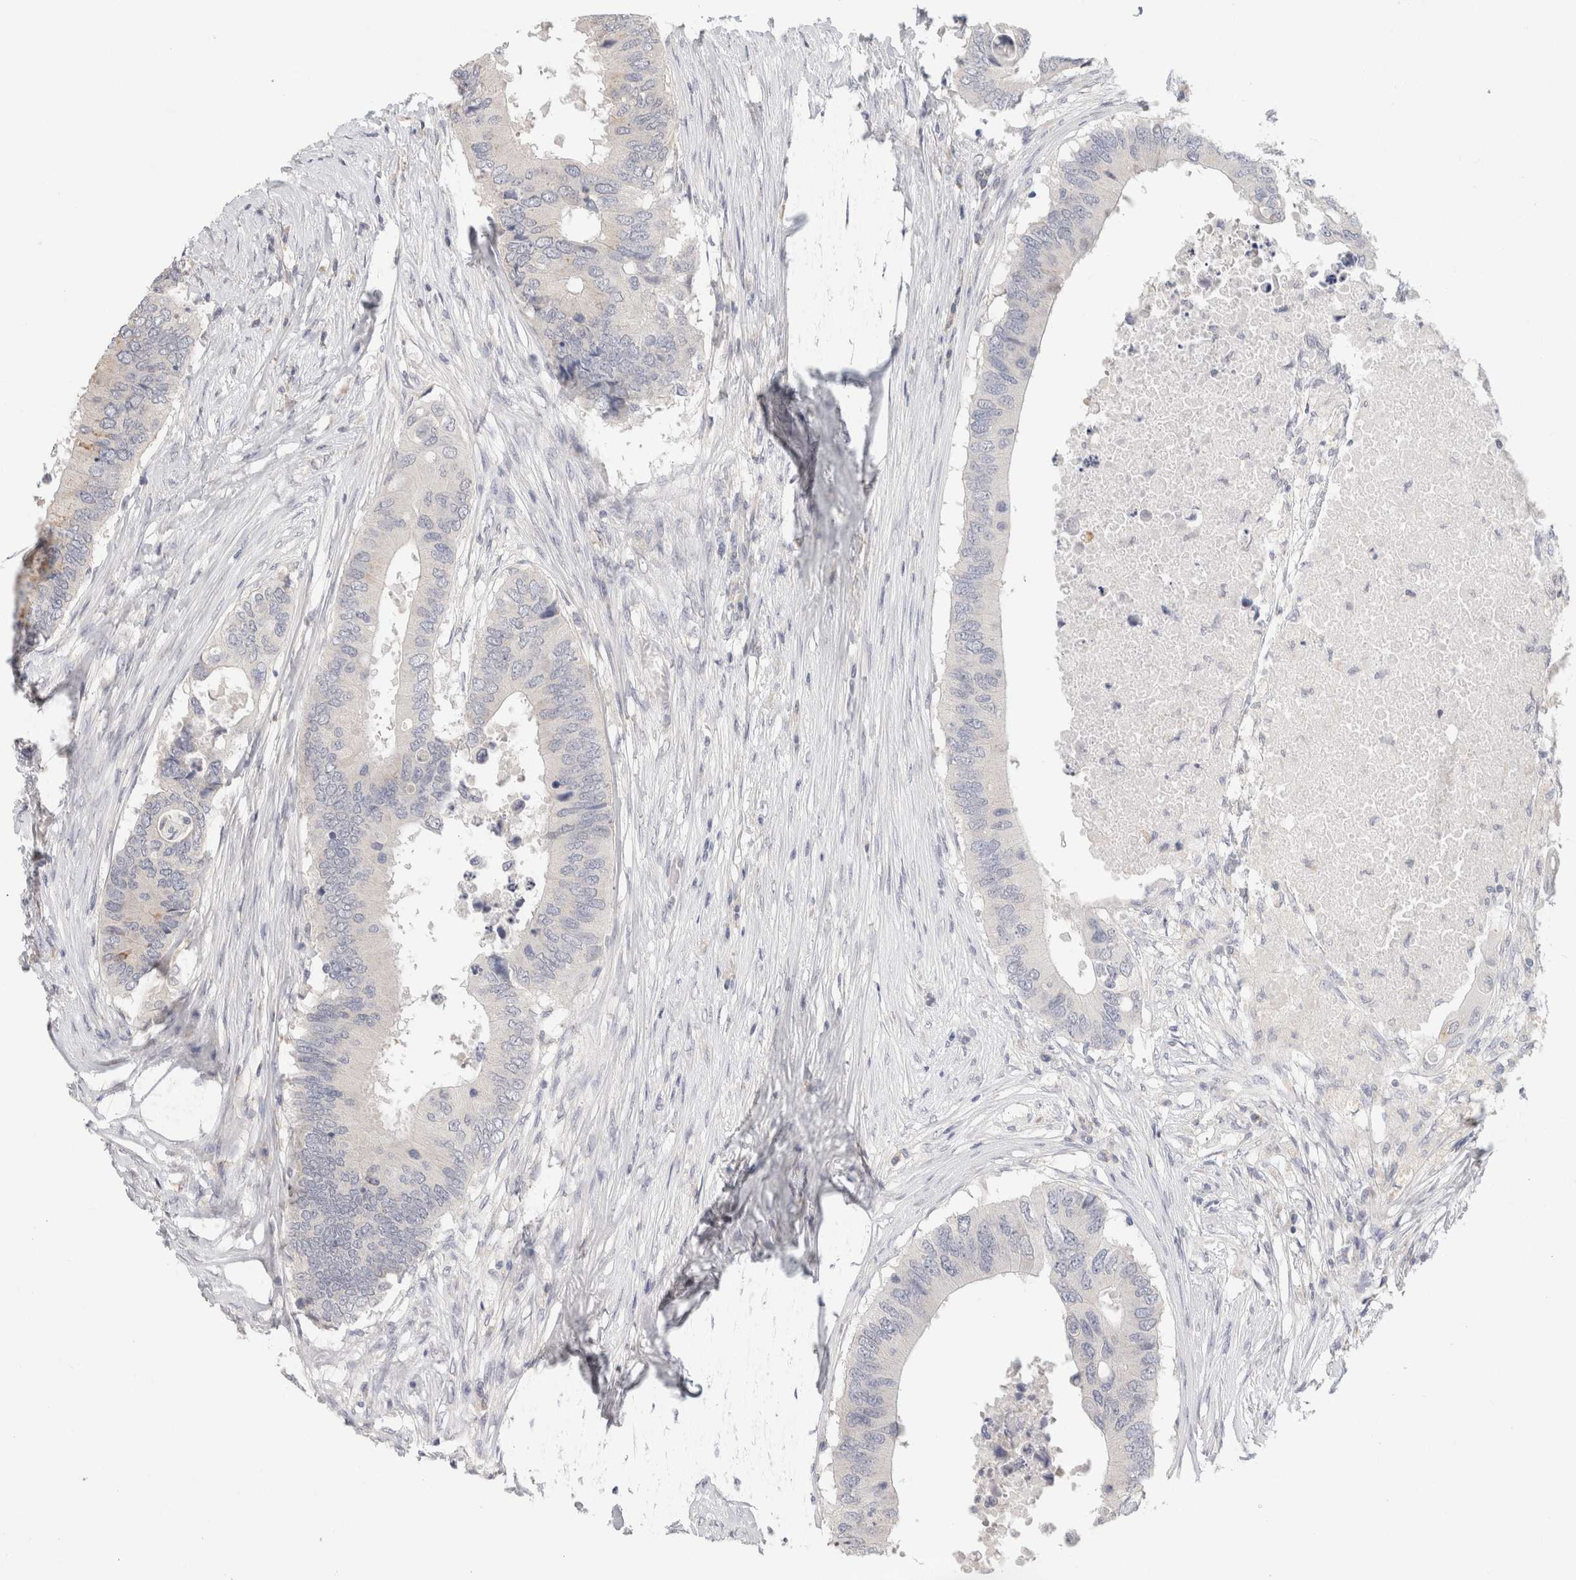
{"staining": {"intensity": "weak", "quantity": "<25%", "location": "cytoplasmic/membranous"}, "tissue": "colorectal cancer", "cell_type": "Tumor cells", "image_type": "cancer", "snomed": [{"axis": "morphology", "description": "Adenocarcinoma, NOS"}, {"axis": "topography", "description": "Colon"}], "caption": "Tumor cells are negative for protein expression in human colorectal adenocarcinoma.", "gene": "CHRM4", "patient": {"sex": "male", "age": 71}}